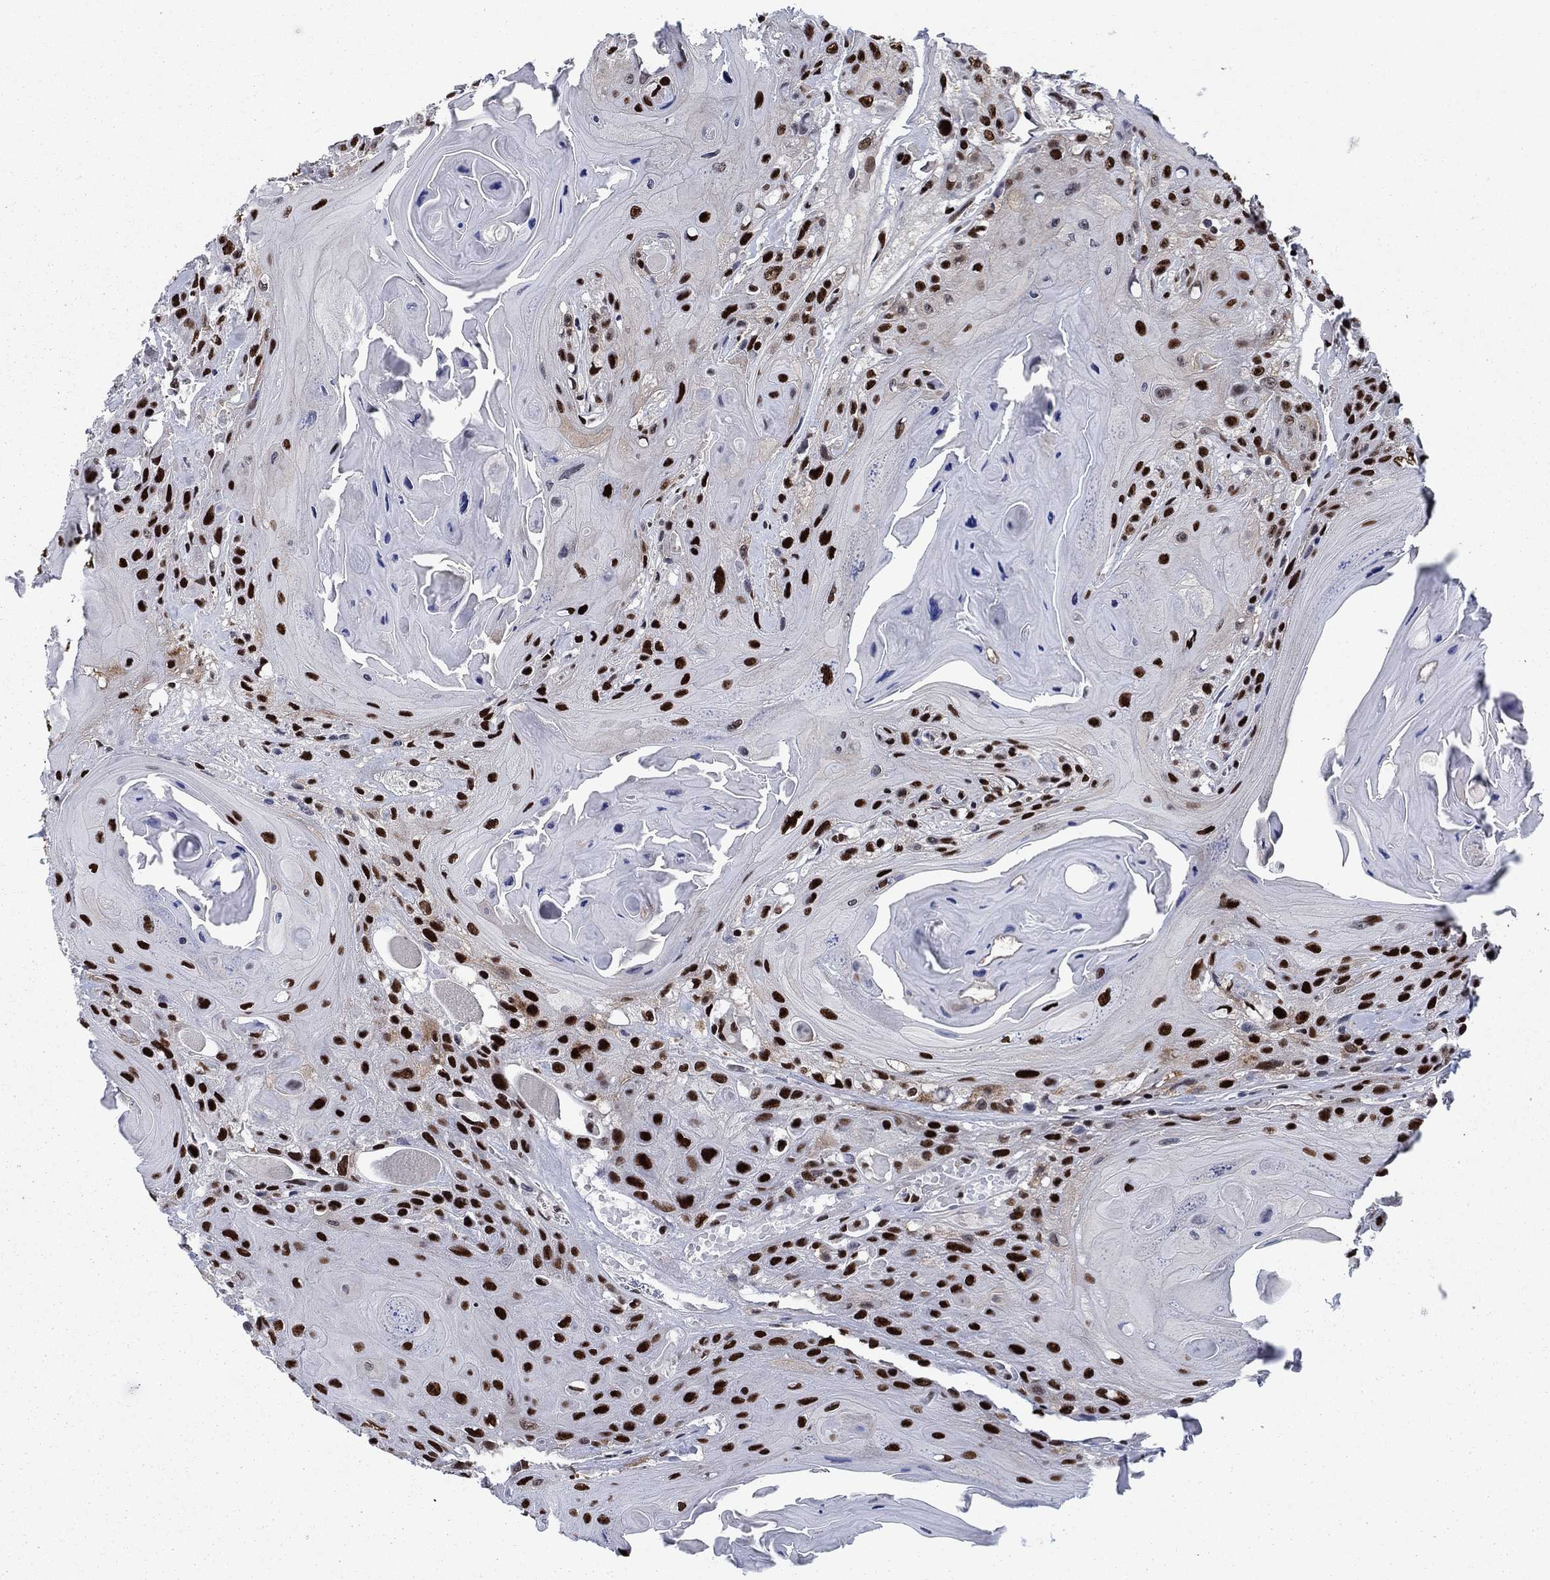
{"staining": {"intensity": "strong", "quantity": ">75%", "location": "nuclear"}, "tissue": "head and neck cancer", "cell_type": "Tumor cells", "image_type": "cancer", "snomed": [{"axis": "morphology", "description": "Squamous cell carcinoma, NOS"}, {"axis": "topography", "description": "Head-Neck"}], "caption": "Head and neck cancer stained with a protein marker displays strong staining in tumor cells.", "gene": "RPRD1B", "patient": {"sex": "female", "age": 59}}